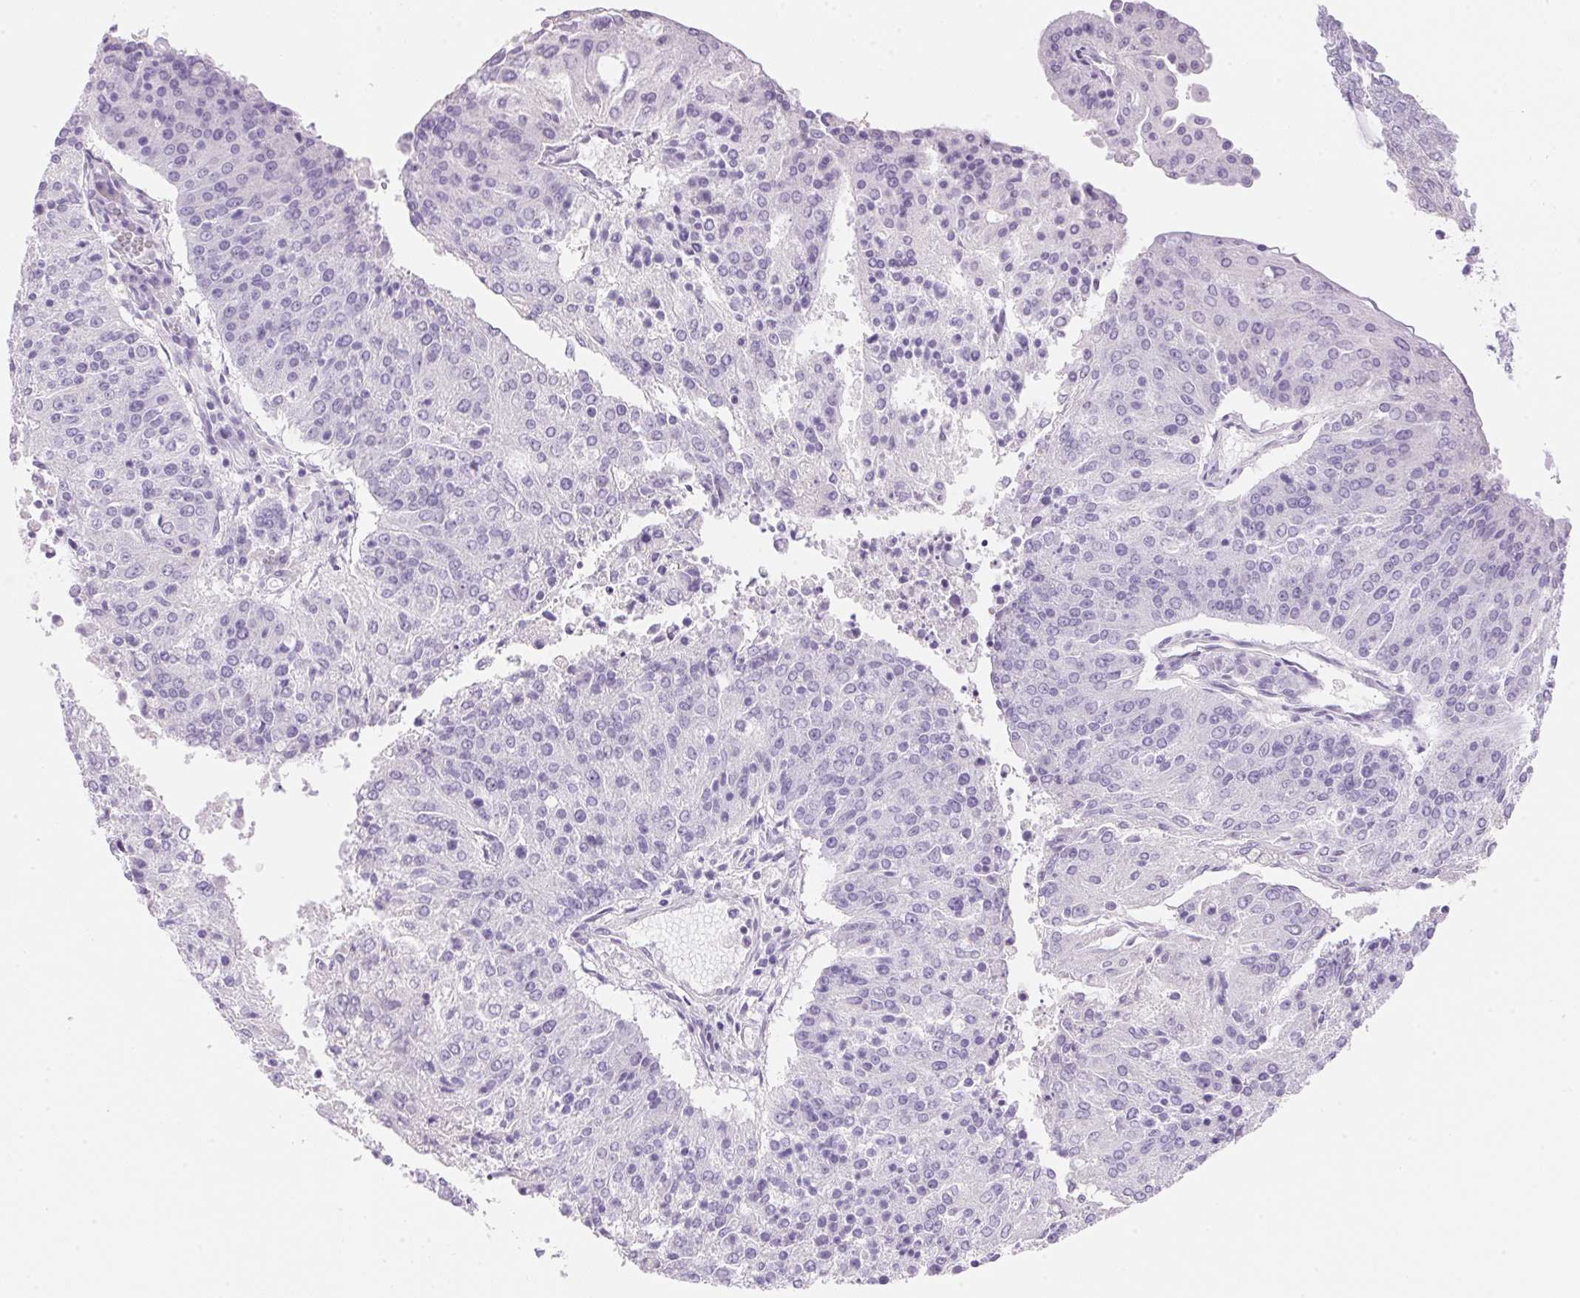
{"staining": {"intensity": "negative", "quantity": "none", "location": "none"}, "tissue": "endometrial cancer", "cell_type": "Tumor cells", "image_type": "cancer", "snomed": [{"axis": "morphology", "description": "Adenocarcinoma, NOS"}, {"axis": "topography", "description": "Endometrium"}], "caption": "Immunohistochemistry micrograph of adenocarcinoma (endometrial) stained for a protein (brown), which demonstrates no expression in tumor cells.", "gene": "DHCR24", "patient": {"sex": "female", "age": 82}}